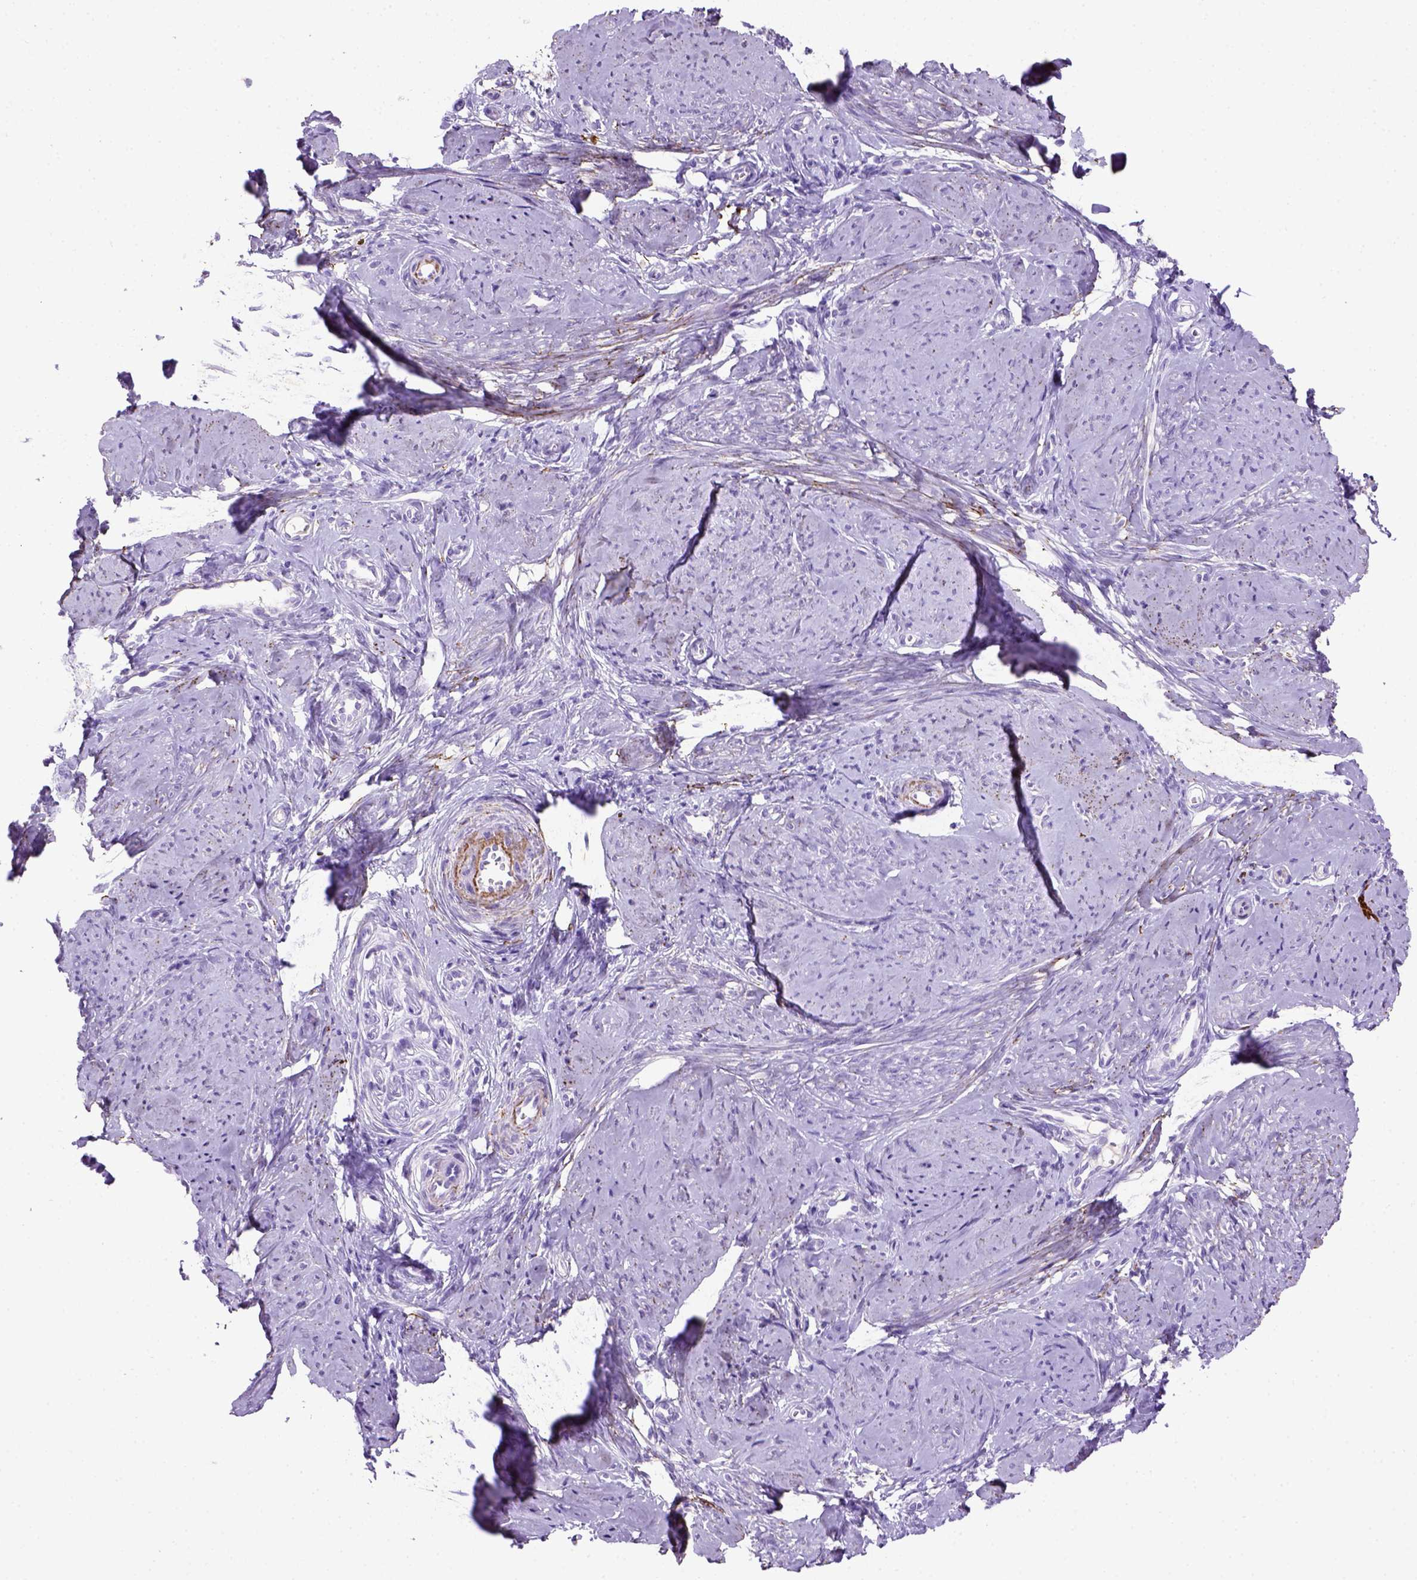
{"staining": {"intensity": "negative", "quantity": "none", "location": "none"}, "tissue": "smooth muscle", "cell_type": "Smooth muscle cells", "image_type": "normal", "snomed": [{"axis": "morphology", "description": "Normal tissue, NOS"}, {"axis": "topography", "description": "Smooth muscle"}], "caption": "A micrograph of human smooth muscle is negative for staining in smooth muscle cells. The staining is performed using DAB brown chromogen with nuclei counter-stained in using hematoxylin.", "gene": "SIRPD", "patient": {"sex": "female", "age": 48}}